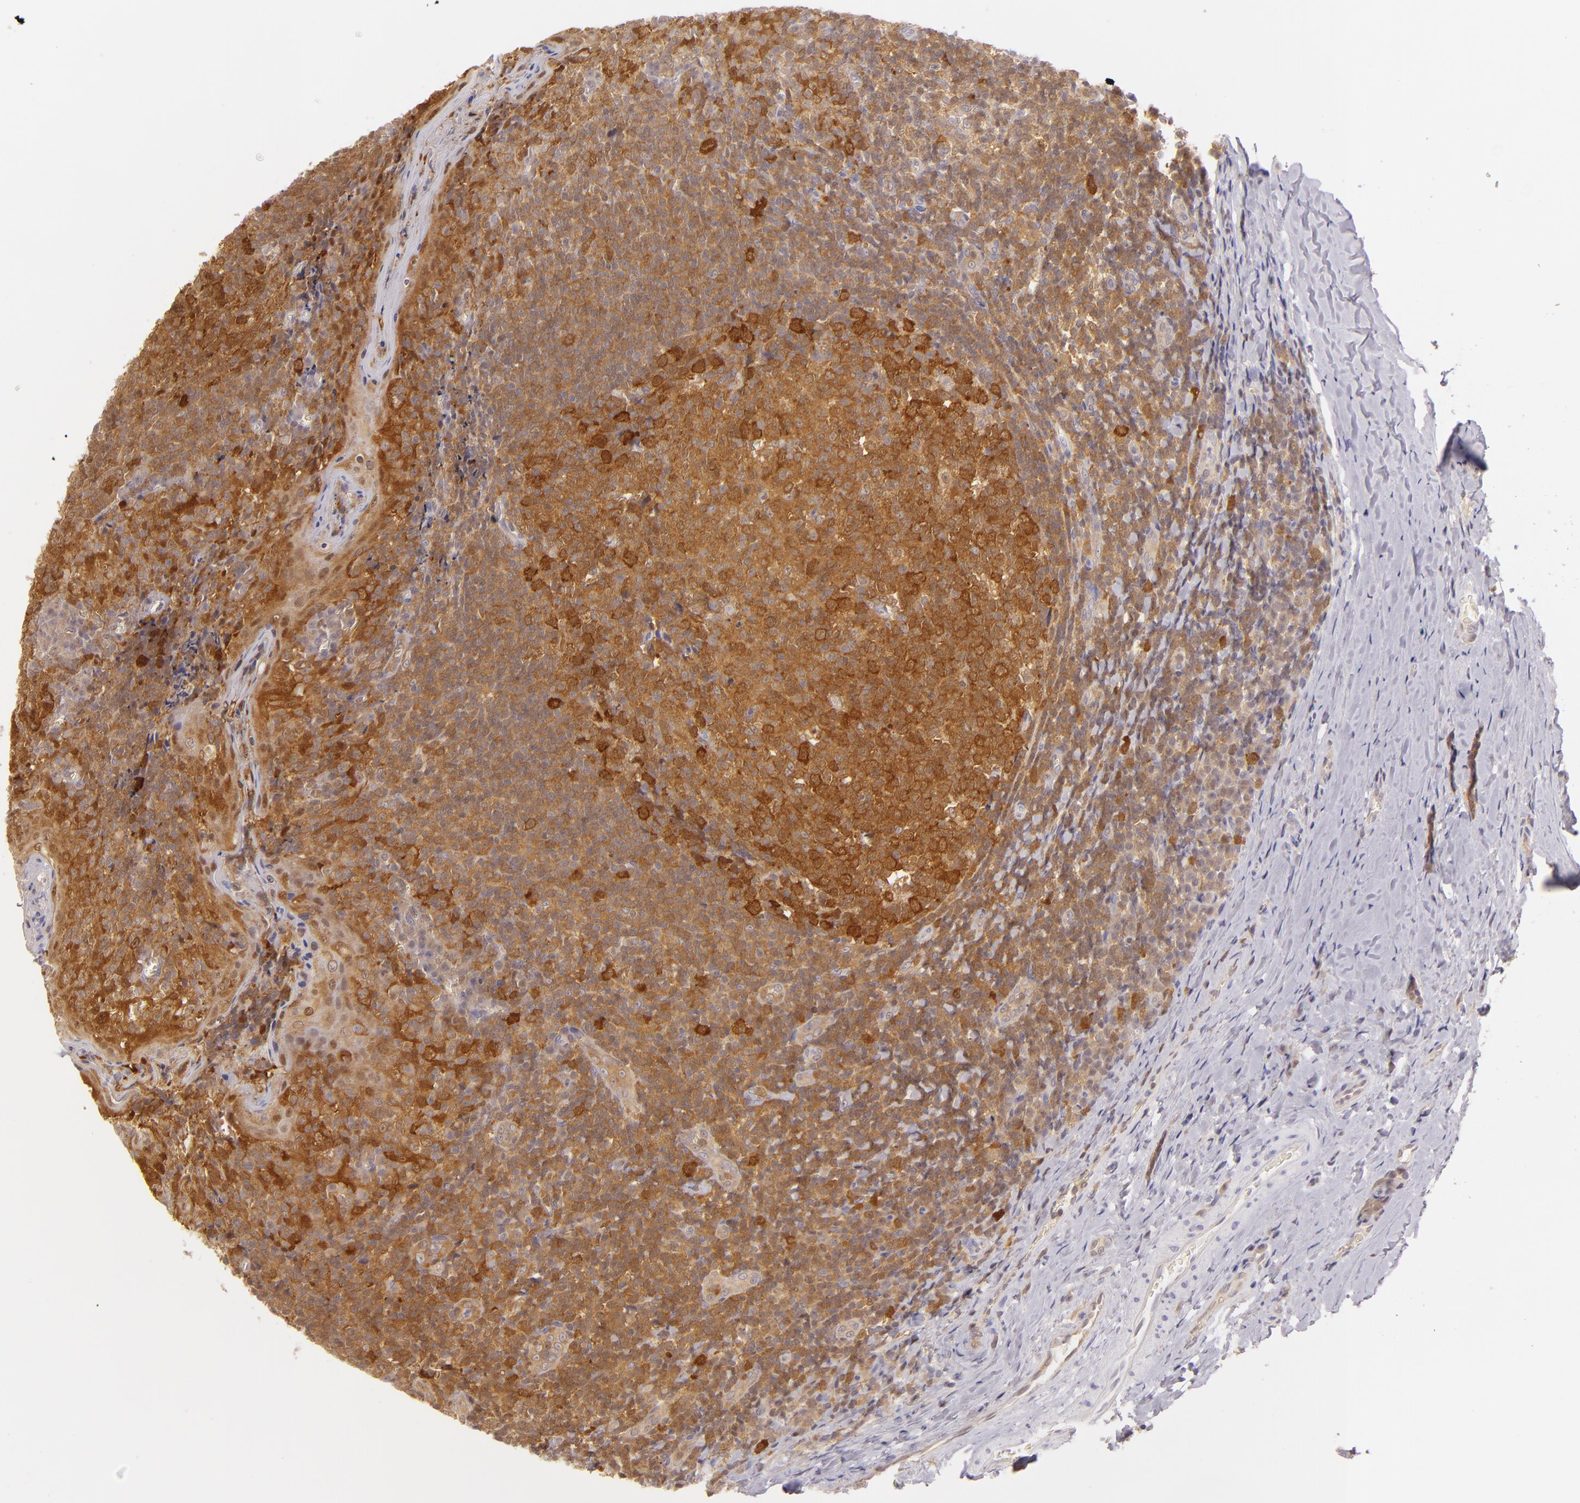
{"staining": {"intensity": "strong", "quantity": ">75%", "location": "cytoplasmic/membranous"}, "tissue": "tonsil", "cell_type": "Germinal center cells", "image_type": "normal", "snomed": [{"axis": "morphology", "description": "Normal tissue, NOS"}, {"axis": "topography", "description": "Tonsil"}], "caption": "A brown stain highlights strong cytoplasmic/membranous positivity of a protein in germinal center cells of normal human tonsil.", "gene": "HSPH1", "patient": {"sex": "male", "age": 31}}